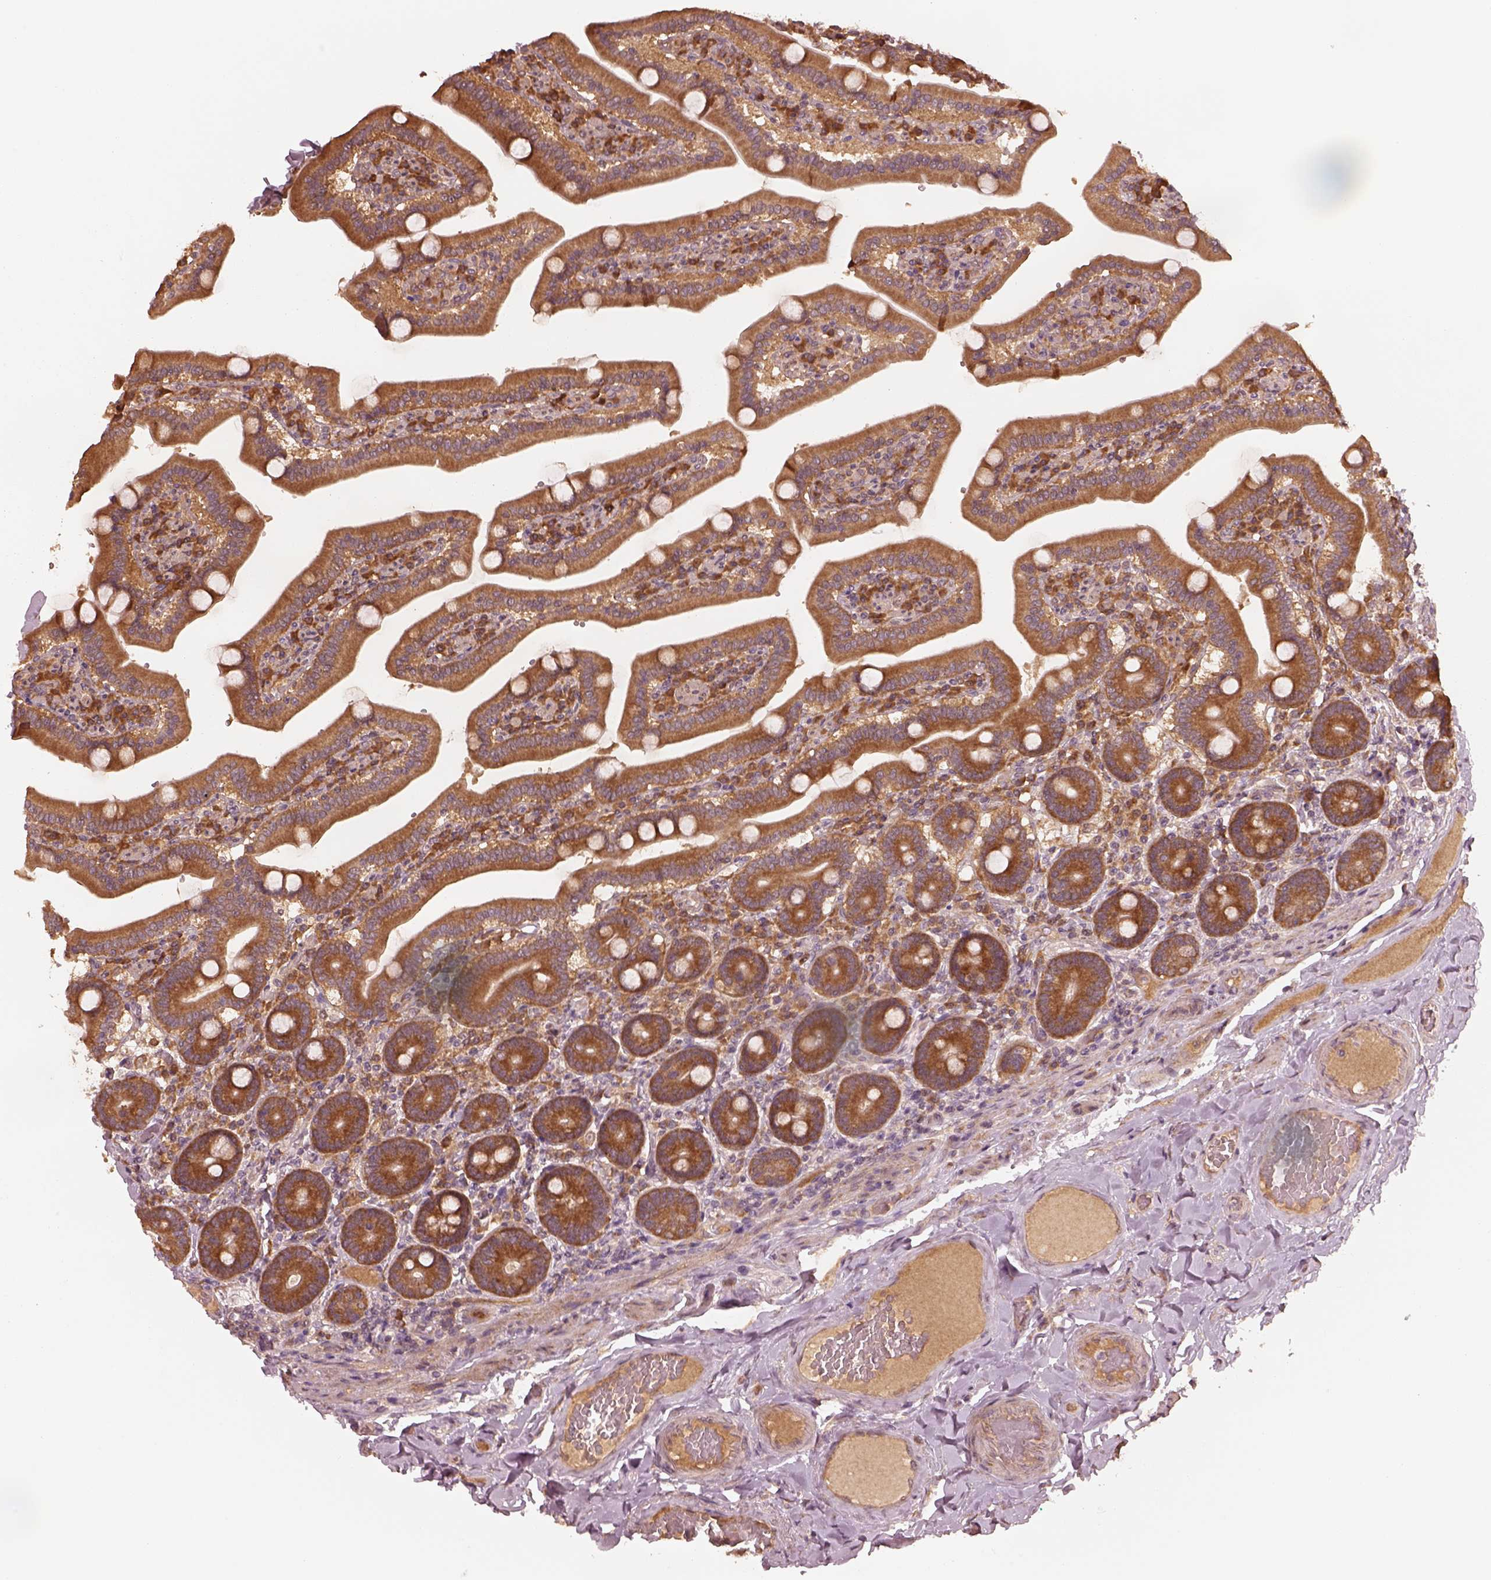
{"staining": {"intensity": "strong", "quantity": ">75%", "location": "cytoplasmic/membranous"}, "tissue": "duodenum", "cell_type": "Glandular cells", "image_type": "normal", "snomed": [{"axis": "morphology", "description": "Normal tissue, NOS"}, {"axis": "topography", "description": "Duodenum"}], "caption": "This is a micrograph of immunohistochemistry (IHC) staining of normal duodenum, which shows strong expression in the cytoplasmic/membranous of glandular cells.", "gene": "RPS5", "patient": {"sex": "female", "age": 62}}